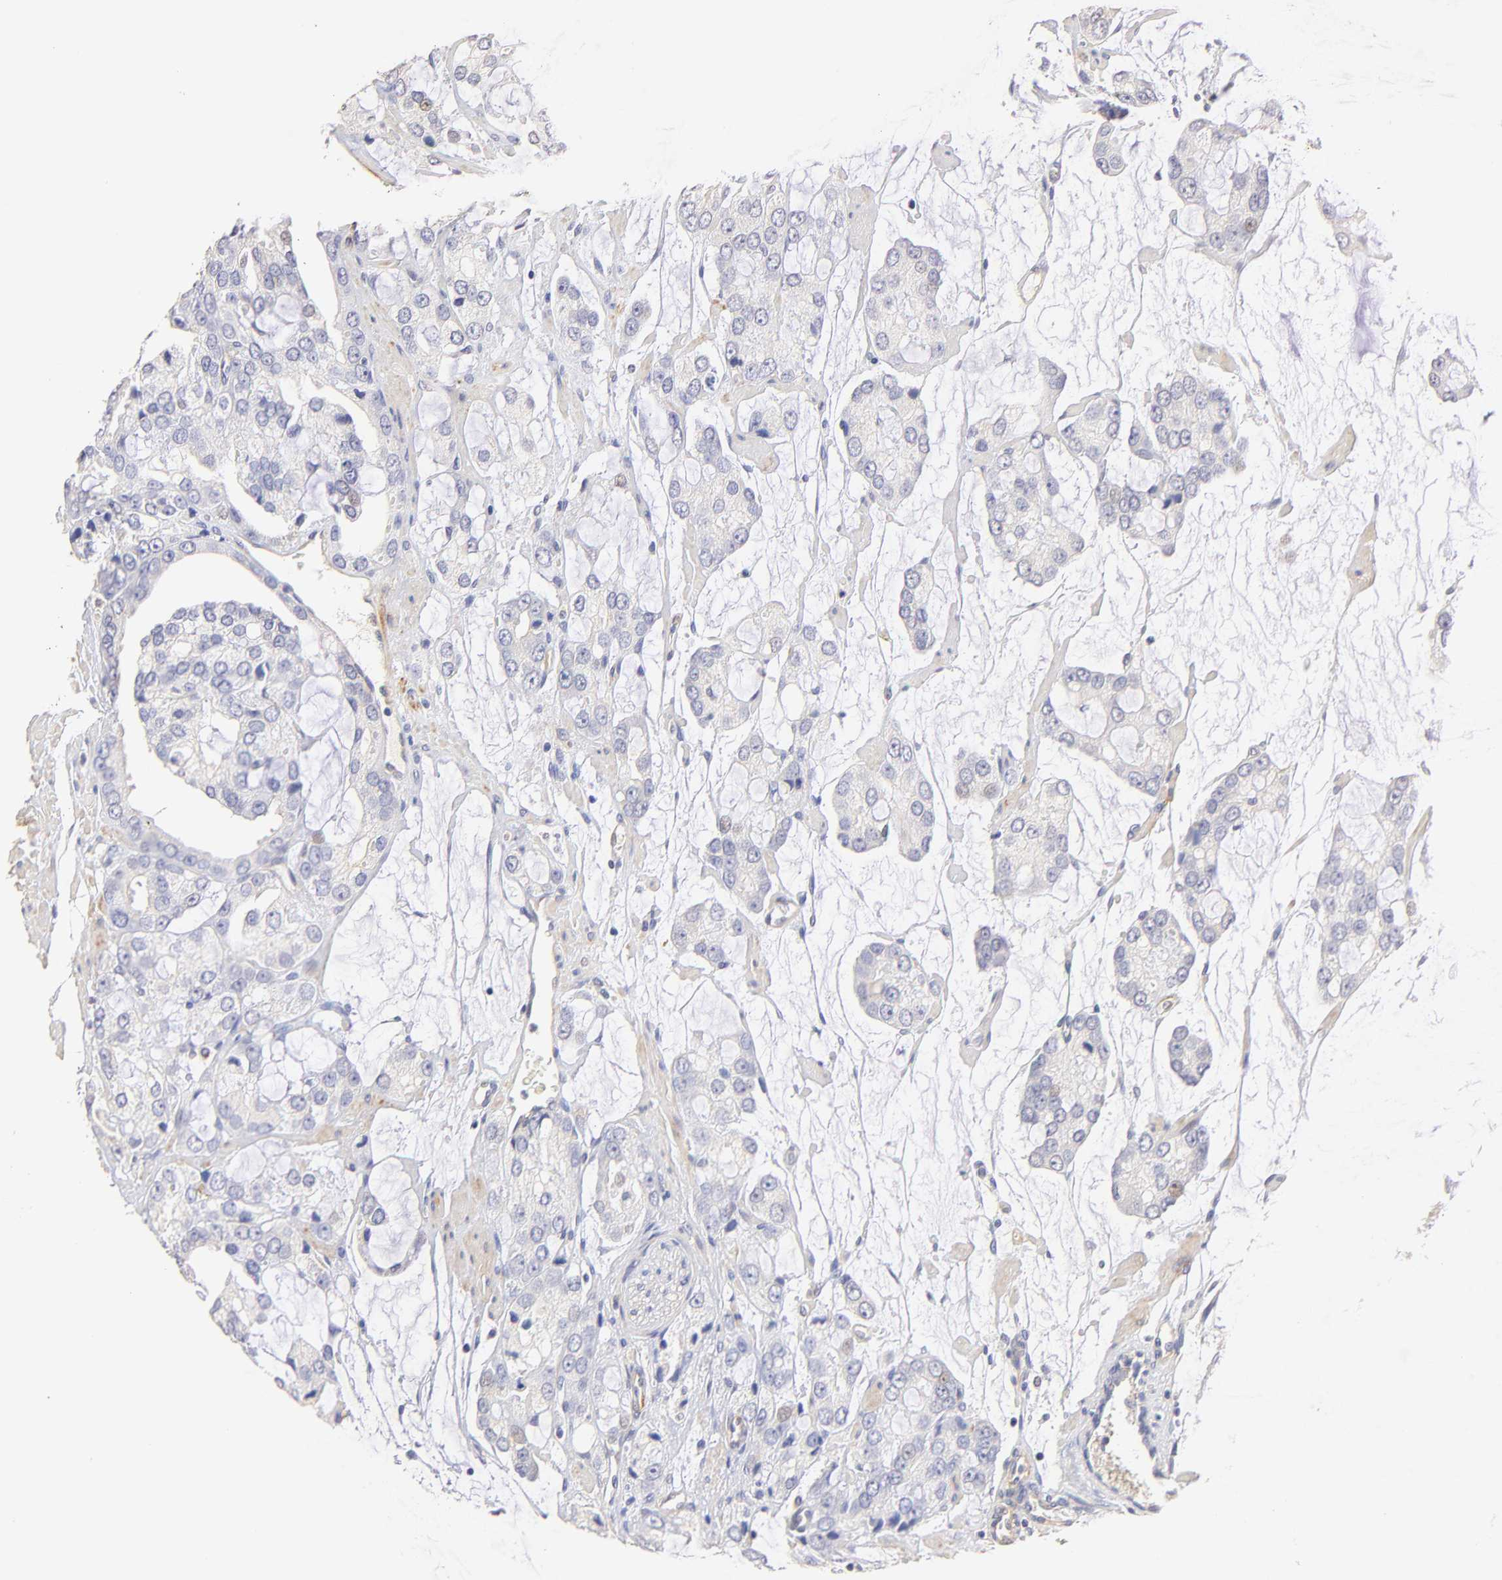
{"staining": {"intensity": "negative", "quantity": "none", "location": "none"}, "tissue": "prostate cancer", "cell_type": "Tumor cells", "image_type": "cancer", "snomed": [{"axis": "morphology", "description": "Adenocarcinoma, High grade"}, {"axis": "topography", "description": "Prostate"}], "caption": "Protein analysis of prostate high-grade adenocarcinoma demonstrates no significant positivity in tumor cells. (DAB IHC, high magnification).", "gene": "ACTRT1", "patient": {"sex": "male", "age": 67}}